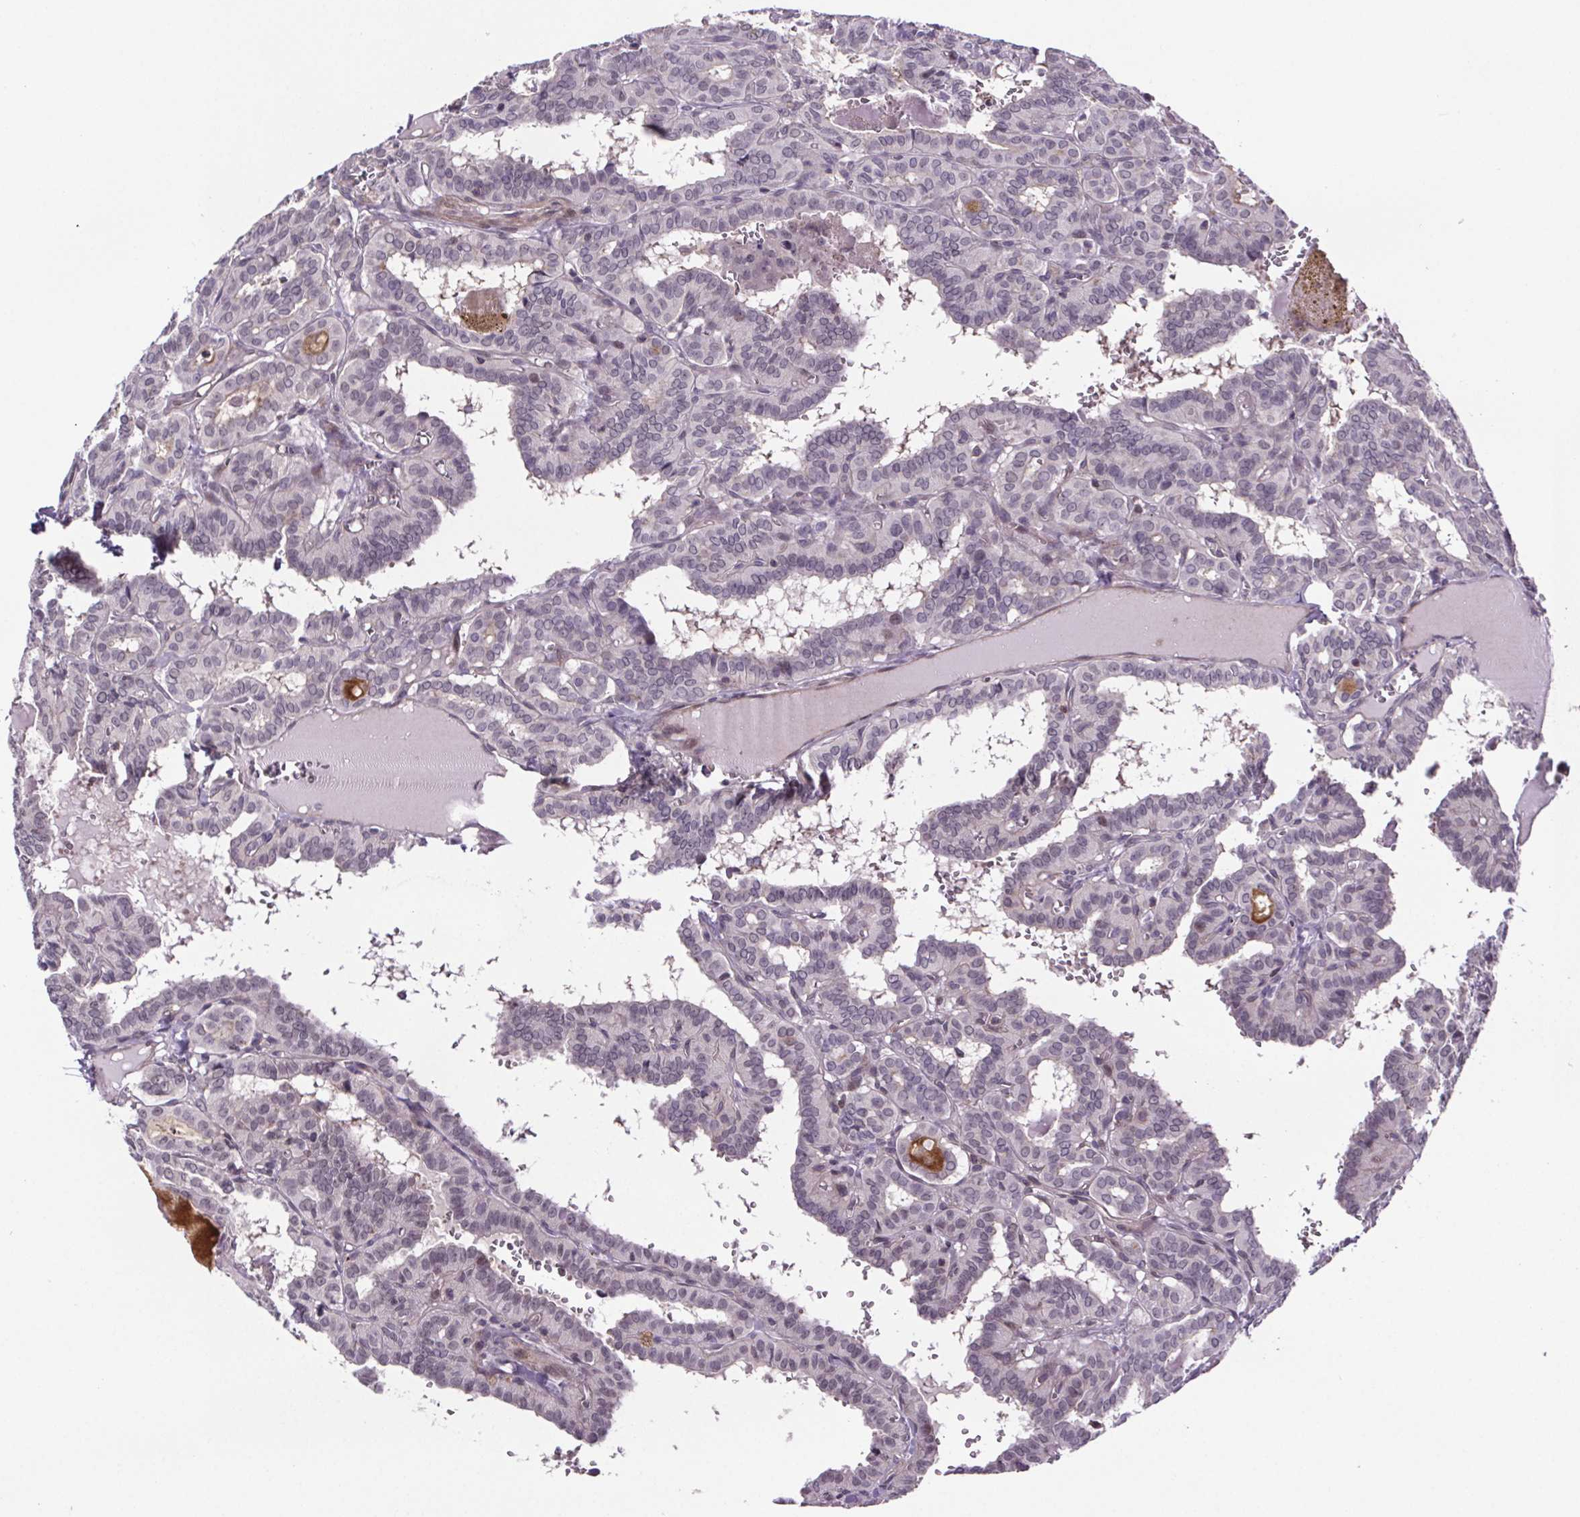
{"staining": {"intensity": "negative", "quantity": "none", "location": "none"}, "tissue": "thyroid cancer", "cell_type": "Tumor cells", "image_type": "cancer", "snomed": [{"axis": "morphology", "description": "Papillary adenocarcinoma, NOS"}, {"axis": "topography", "description": "Thyroid gland"}], "caption": "Immunohistochemistry photomicrograph of human thyroid cancer (papillary adenocarcinoma) stained for a protein (brown), which displays no expression in tumor cells. (DAB immunohistochemistry (IHC) with hematoxylin counter stain).", "gene": "TTC12", "patient": {"sex": "female", "age": 21}}